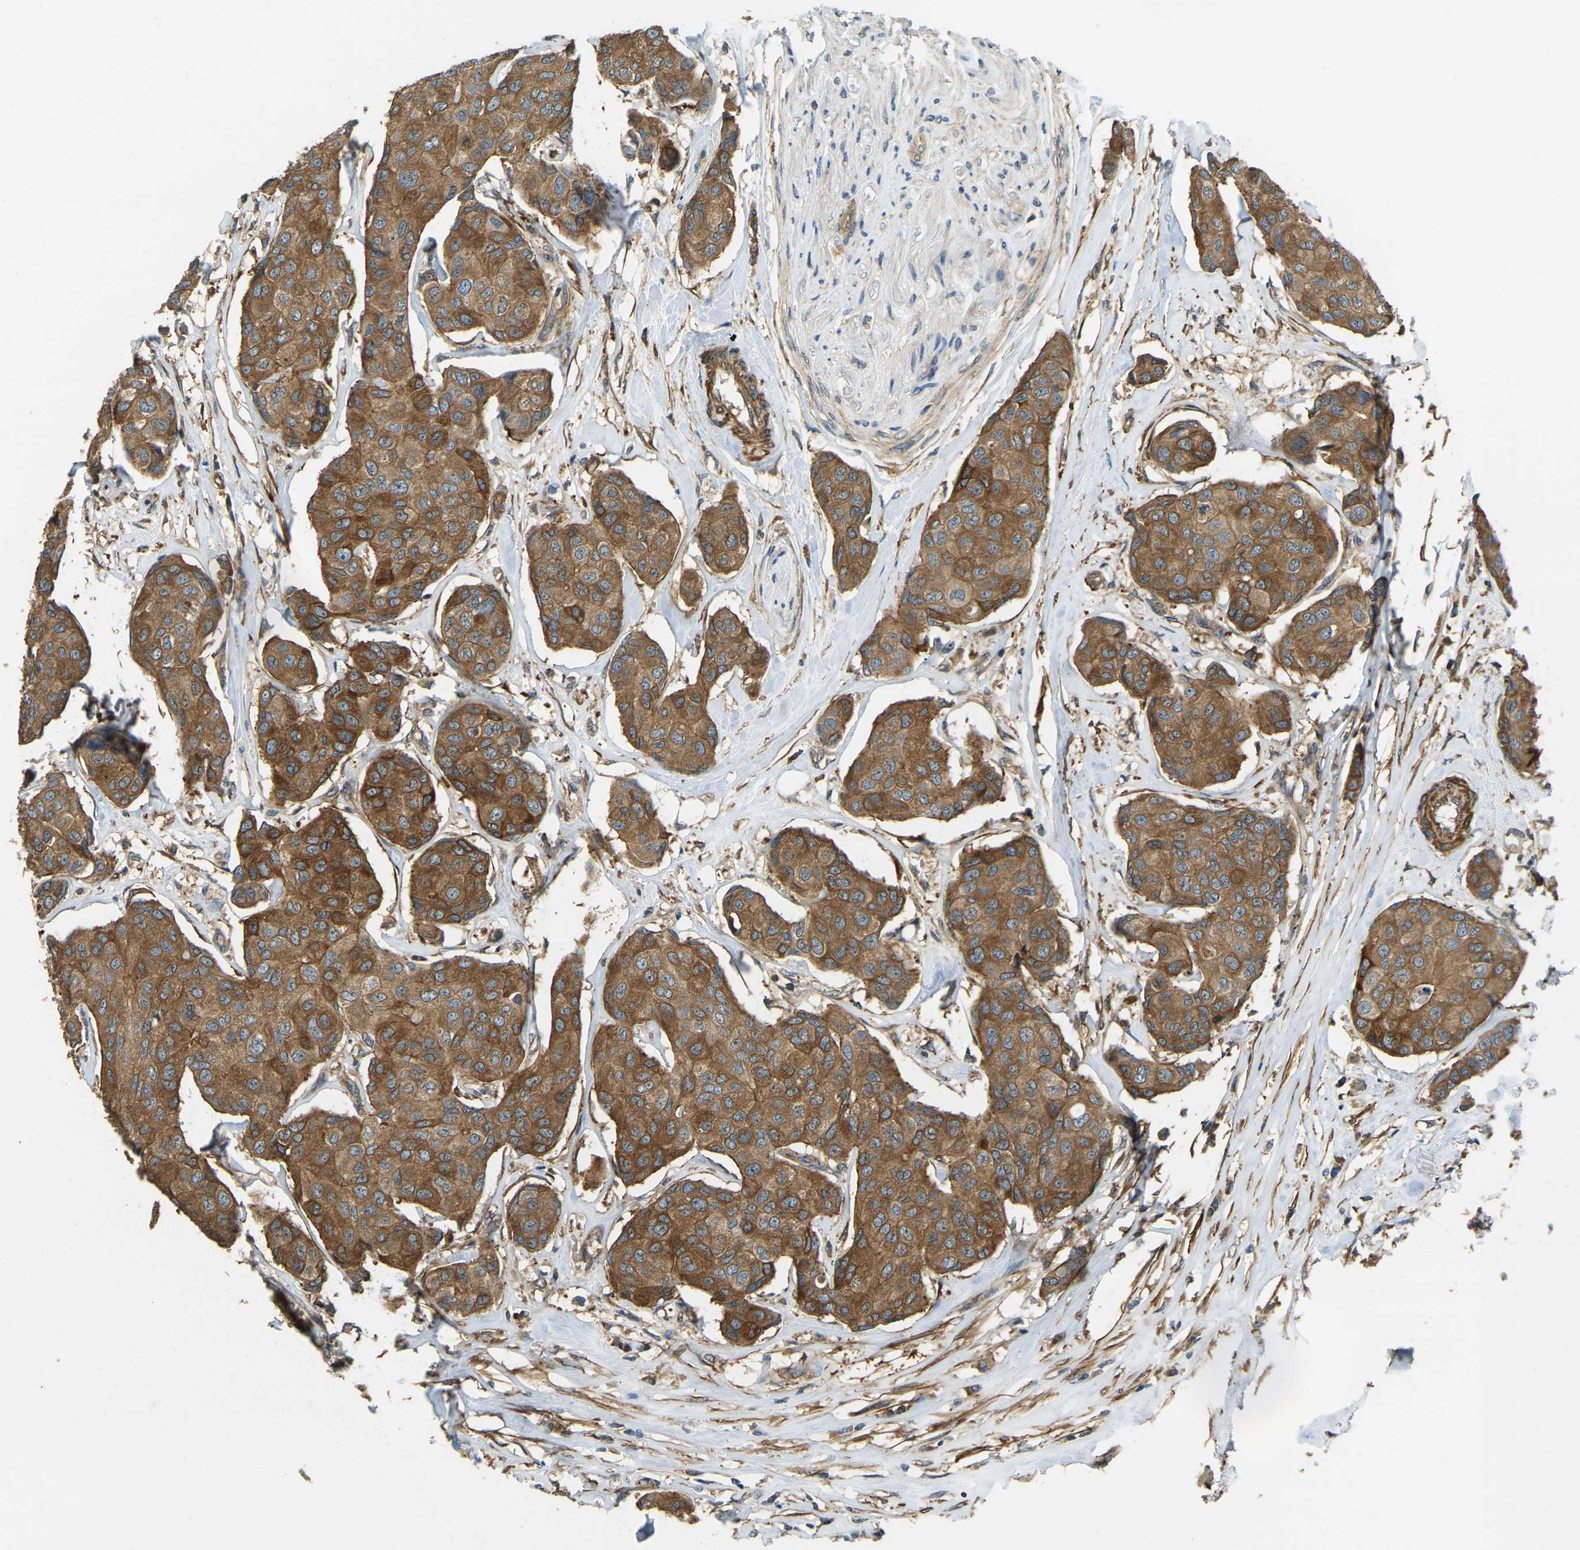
{"staining": {"intensity": "strong", "quantity": ">75%", "location": "cytoplasmic/membranous"}, "tissue": "breast cancer", "cell_type": "Tumor cells", "image_type": "cancer", "snomed": [{"axis": "morphology", "description": "Duct carcinoma"}, {"axis": "topography", "description": "Breast"}], "caption": "Immunohistochemistry (DAB) staining of human invasive ductal carcinoma (breast) shows strong cytoplasmic/membranous protein staining in approximately >75% of tumor cells.", "gene": "ERGIC1", "patient": {"sex": "female", "age": 80}}